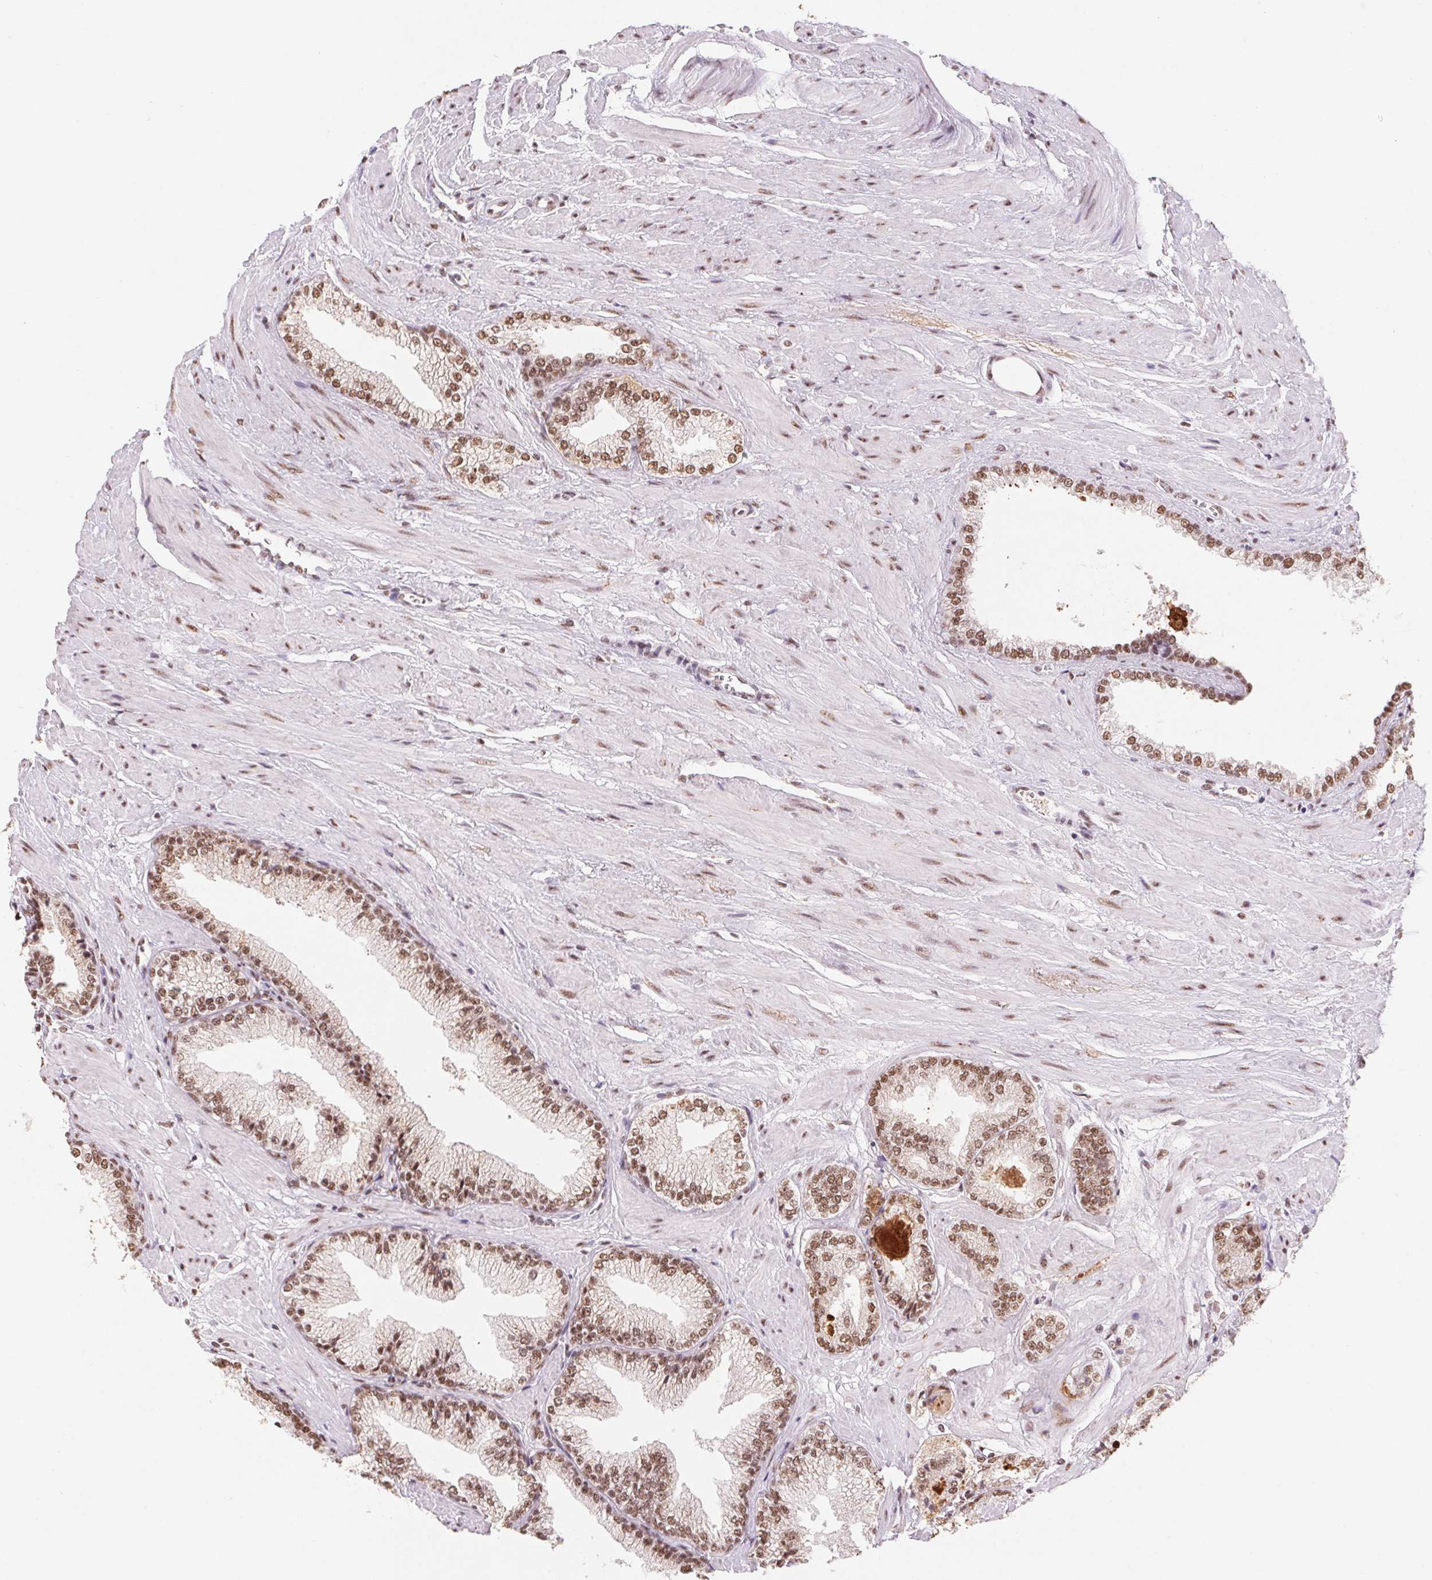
{"staining": {"intensity": "moderate", "quantity": ">75%", "location": "nuclear"}, "tissue": "prostate cancer", "cell_type": "Tumor cells", "image_type": "cancer", "snomed": [{"axis": "morphology", "description": "Adenocarcinoma, High grade"}, {"axis": "topography", "description": "Prostate"}], "caption": "Approximately >75% of tumor cells in human adenocarcinoma (high-grade) (prostate) display moderate nuclear protein expression as visualized by brown immunohistochemical staining.", "gene": "SNRPG", "patient": {"sex": "male", "age": 64}}